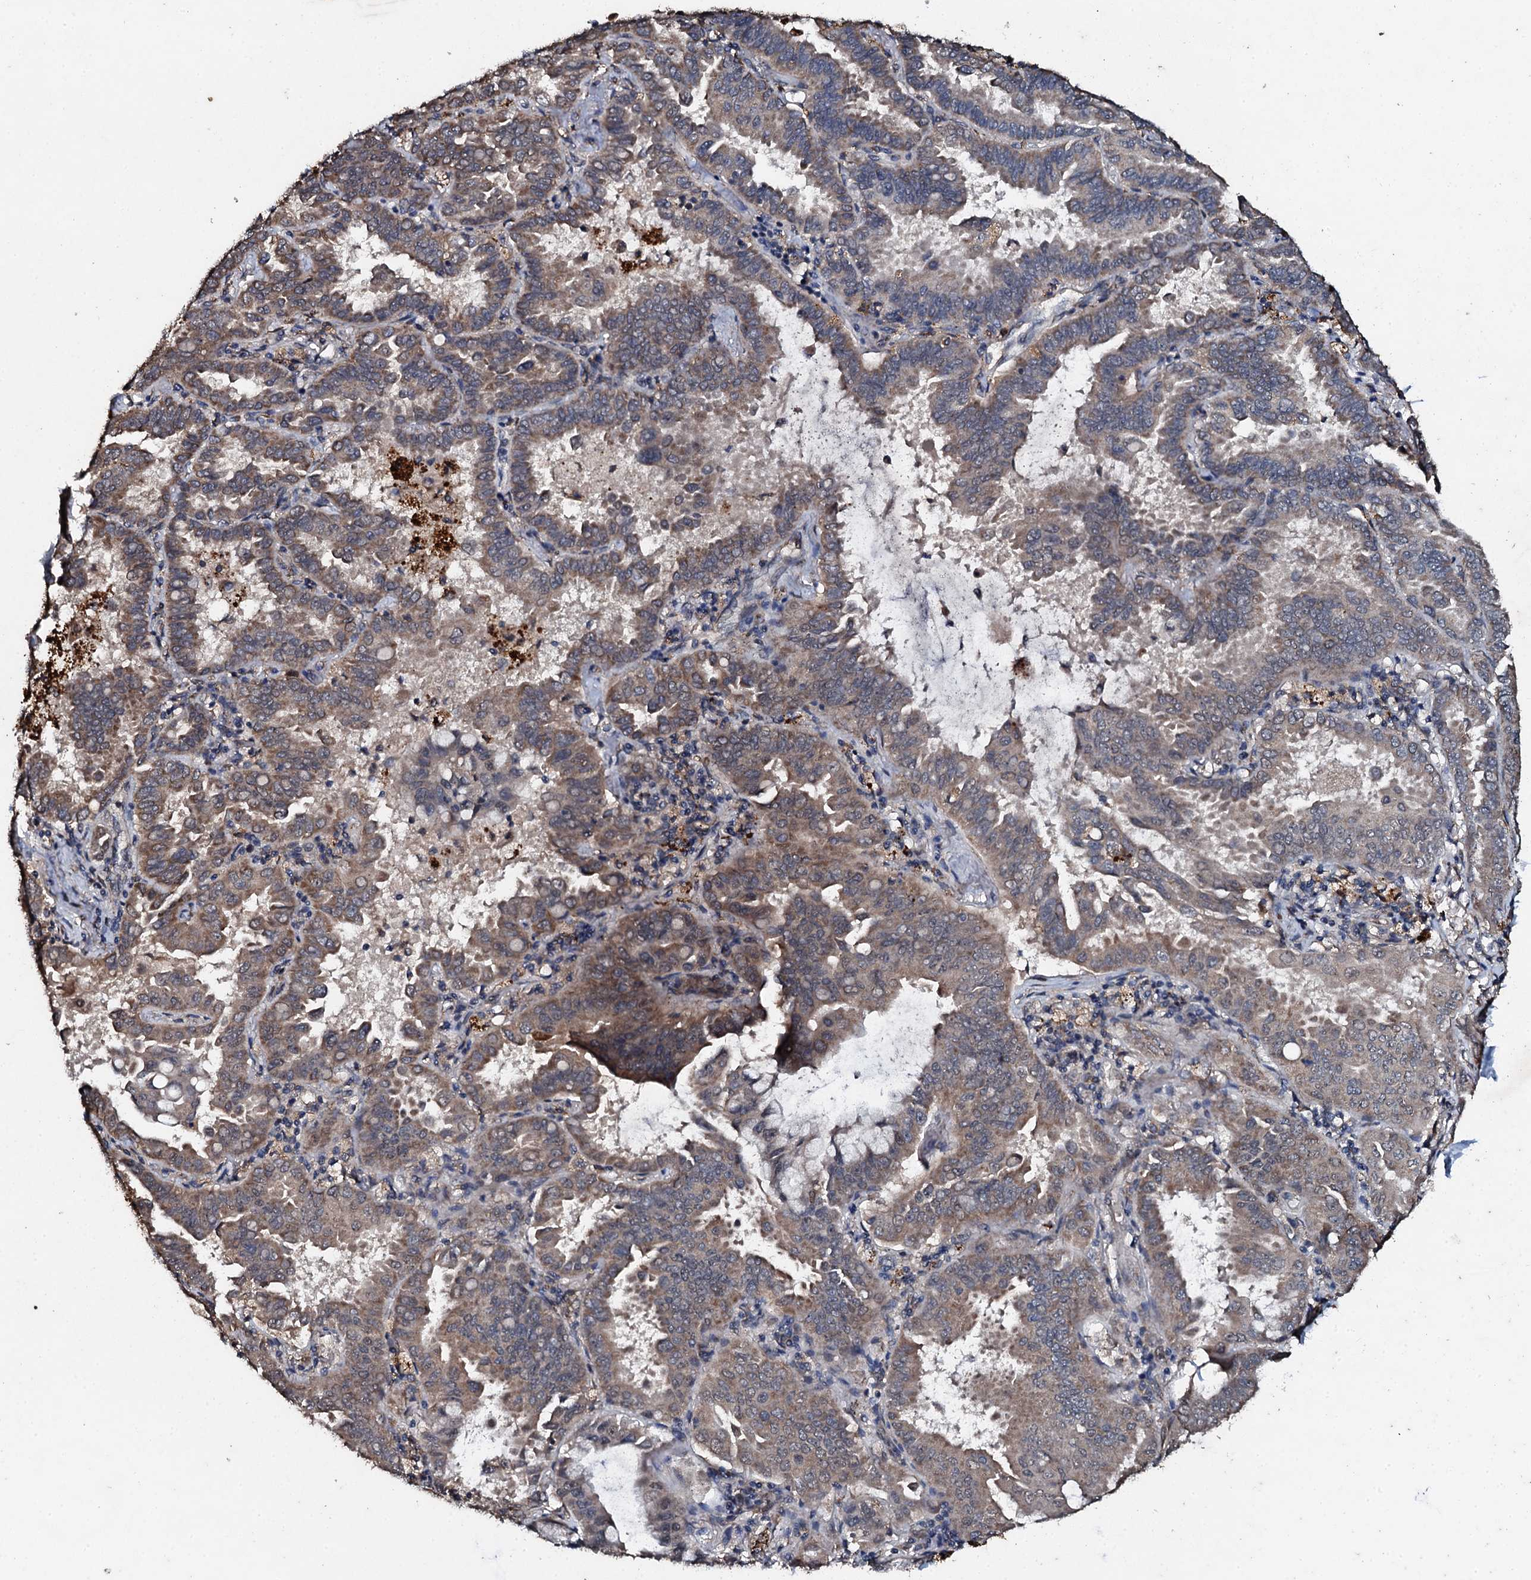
{"staining": {"intensity": "weak", "quantity": "25%-75%", "location": "cytoplasmic/membranous"}, "tissue": "lung cancer", "cell_type": "Tumor cells", "image_type": "cancer", "snomed": [{"axis": "morphology", "description": "Adenocarcinoma, NOS"}, {"axis": "topography", "description": "Lung"}], "caption": "High-power microscopy captured an IHC image of lung cancer, revealing weak cytoplasmic/membranous staining in approximately 25%-75% of tumor cells. (Stains: DAB in brown, nuclei in blue, Microscopy: brightfield microscopy at high magnification).", "gene": "ADAMTS10", "patient": {"sex": "male", "age": 64}}